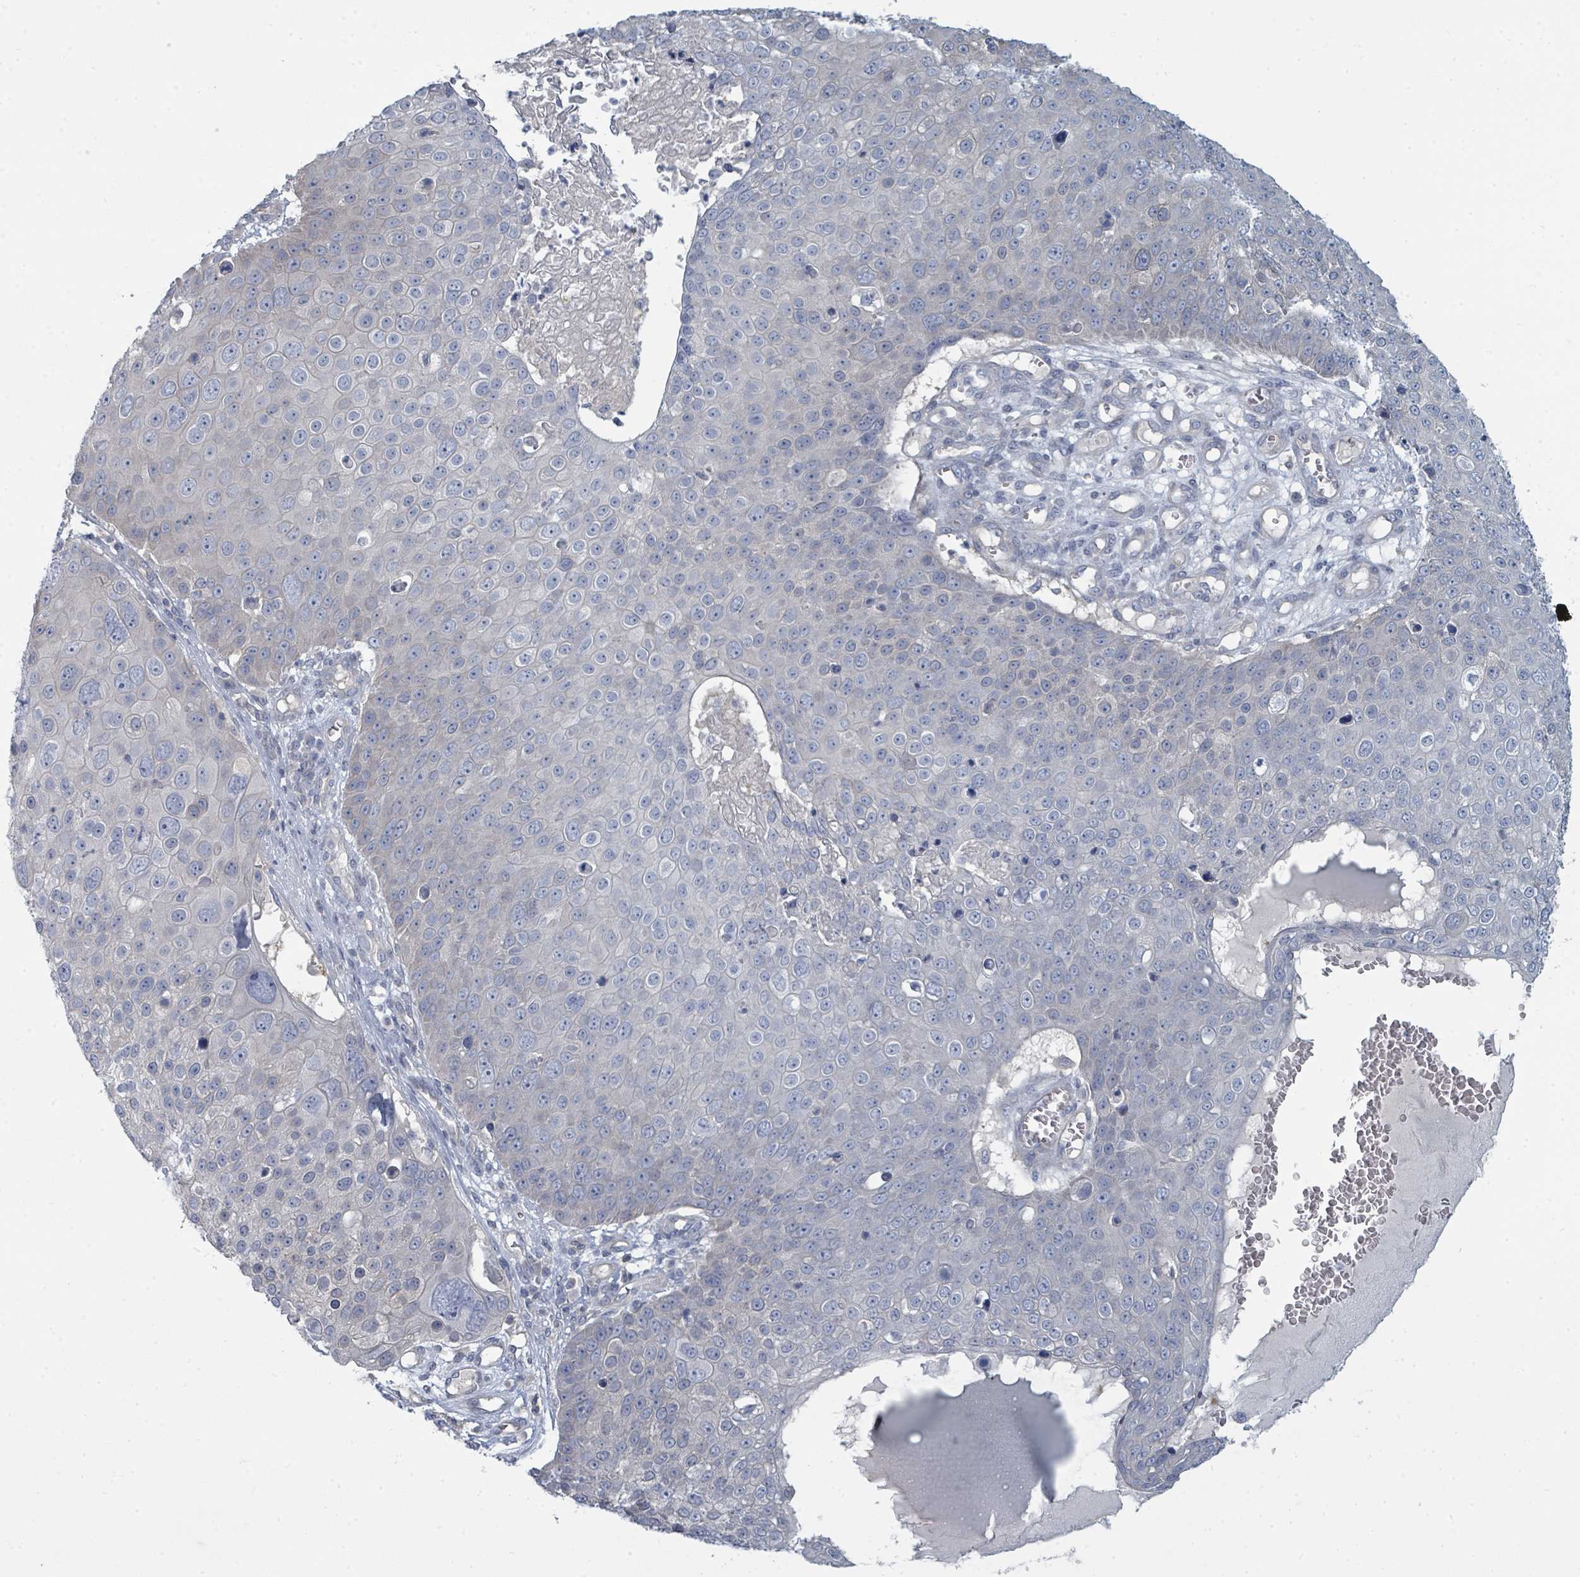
{"staining": {"intensity": "negative", "quantity": "none", "location": "none"}, "tissue": "skin cancer", "cell_type": "Tumor cells", "image_type": "cancer", "snomed": [{"axis": "morphology", "description": "Squamous cell carcinoma, NOS"}, {"axis": "topography", "description": "Skin"}], "caption": "Histopathology image shows no significant protein positivity in tumor cells of squamous cell carcinoma (skin). (Brightfield microscopy of DAB (3,3'-diaminobenzidine) immunohistochemistry (IHC) at high magnification).", "gene": "SLC25A45", "patient": {"sex": "male", "age": 71}}